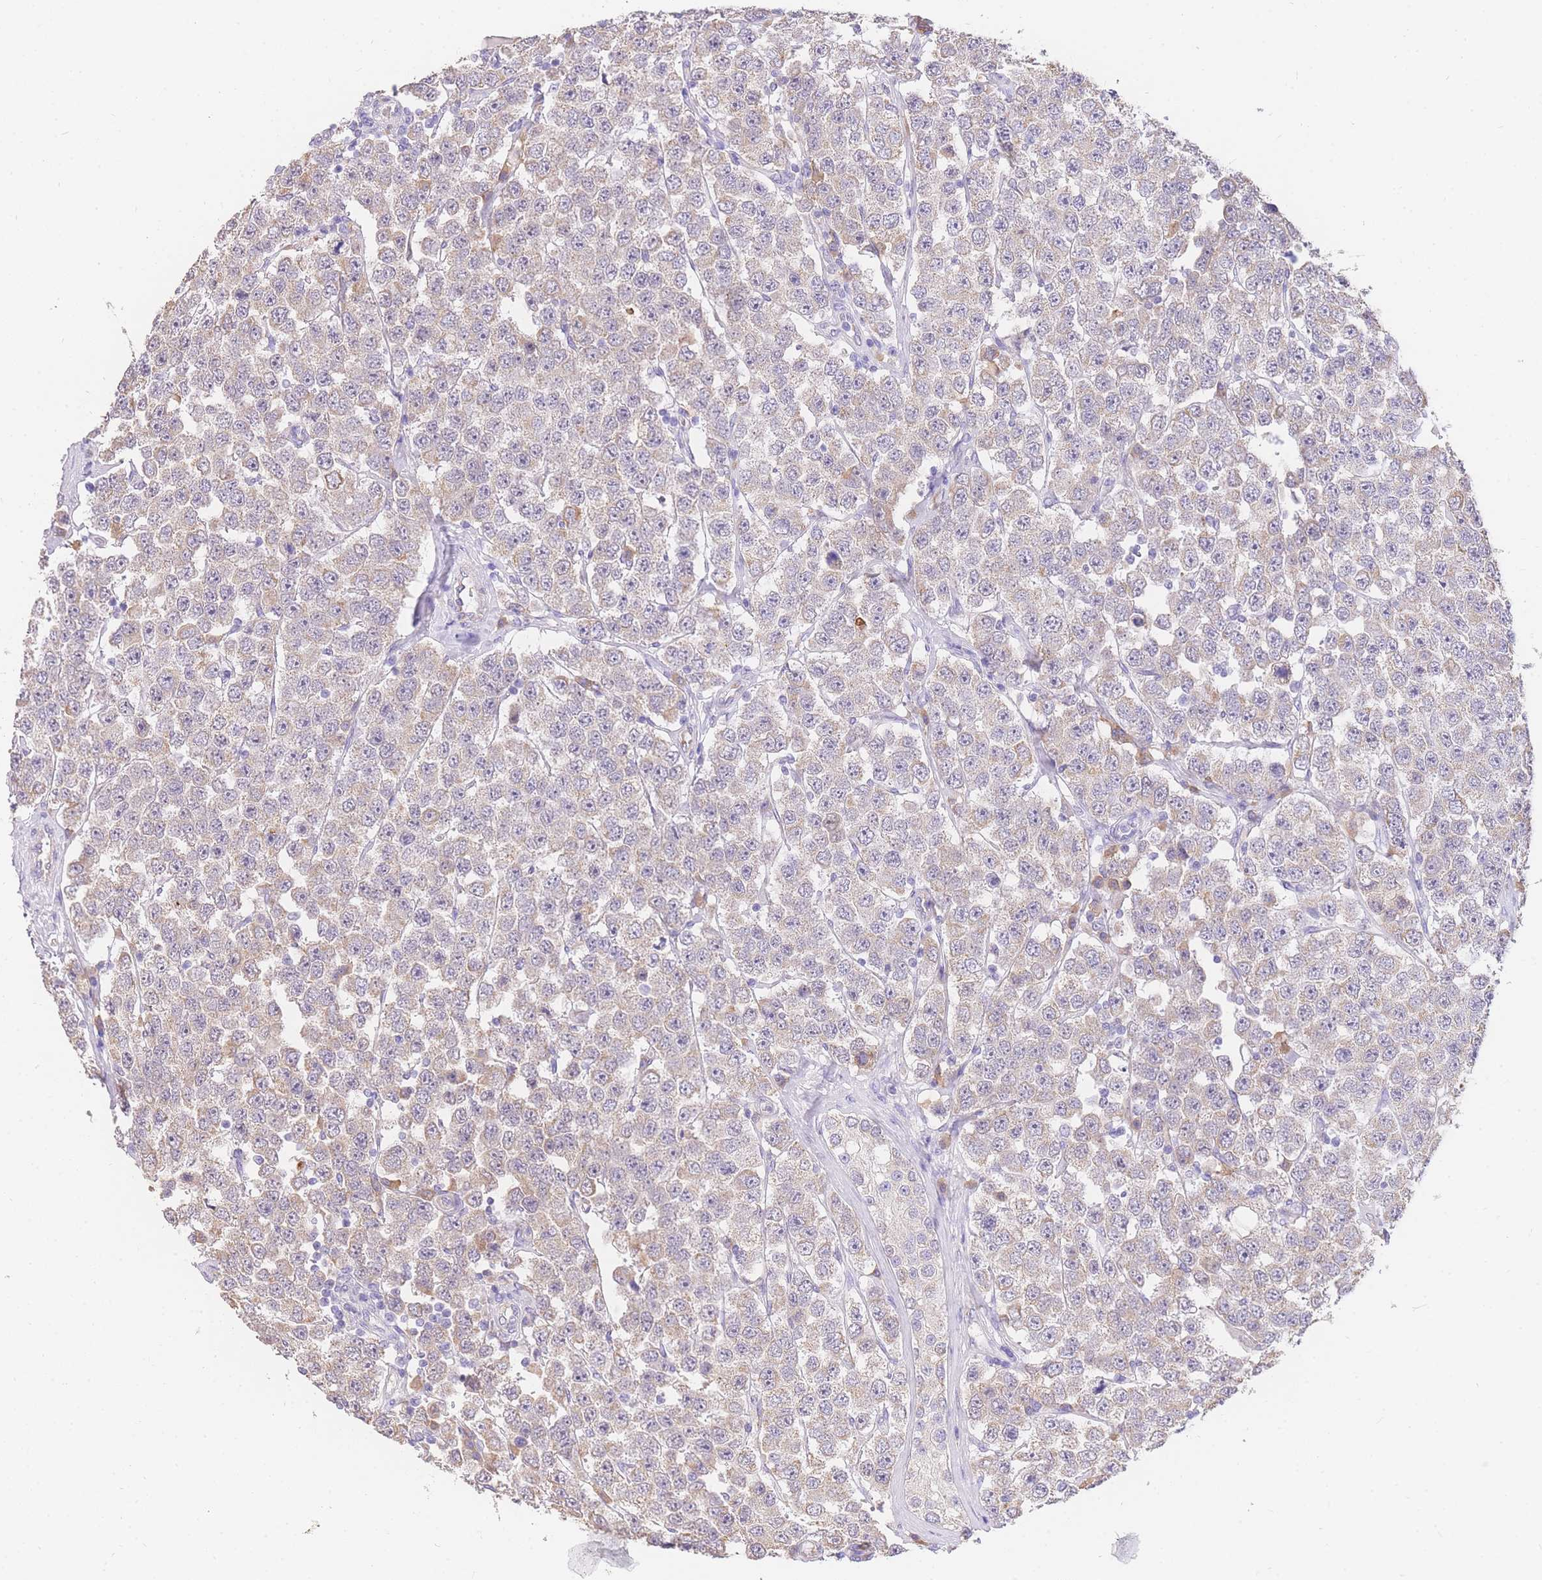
{"staining": {"intensity": "weak", "quantity": "<25%", "location": "cytoplasmic/membranous"}, "tissue": "testis cancer", "cell_type": "Tumor cells", "image_type": "cancer", "snomed": [{"axis": "morphology", "description": "Seminoma, NOS"}, {"axis": "topography", "description": "Testis"}], "caption": "This micrograph is of testis cancer (seminoma) stained with immunohistochemistry to label a protein in brown with the nuclei are counter-stained blue. There is no staining in tumor cells.", "gene": "C2orf88", "patient": {"sex": "male", "age": 28}}